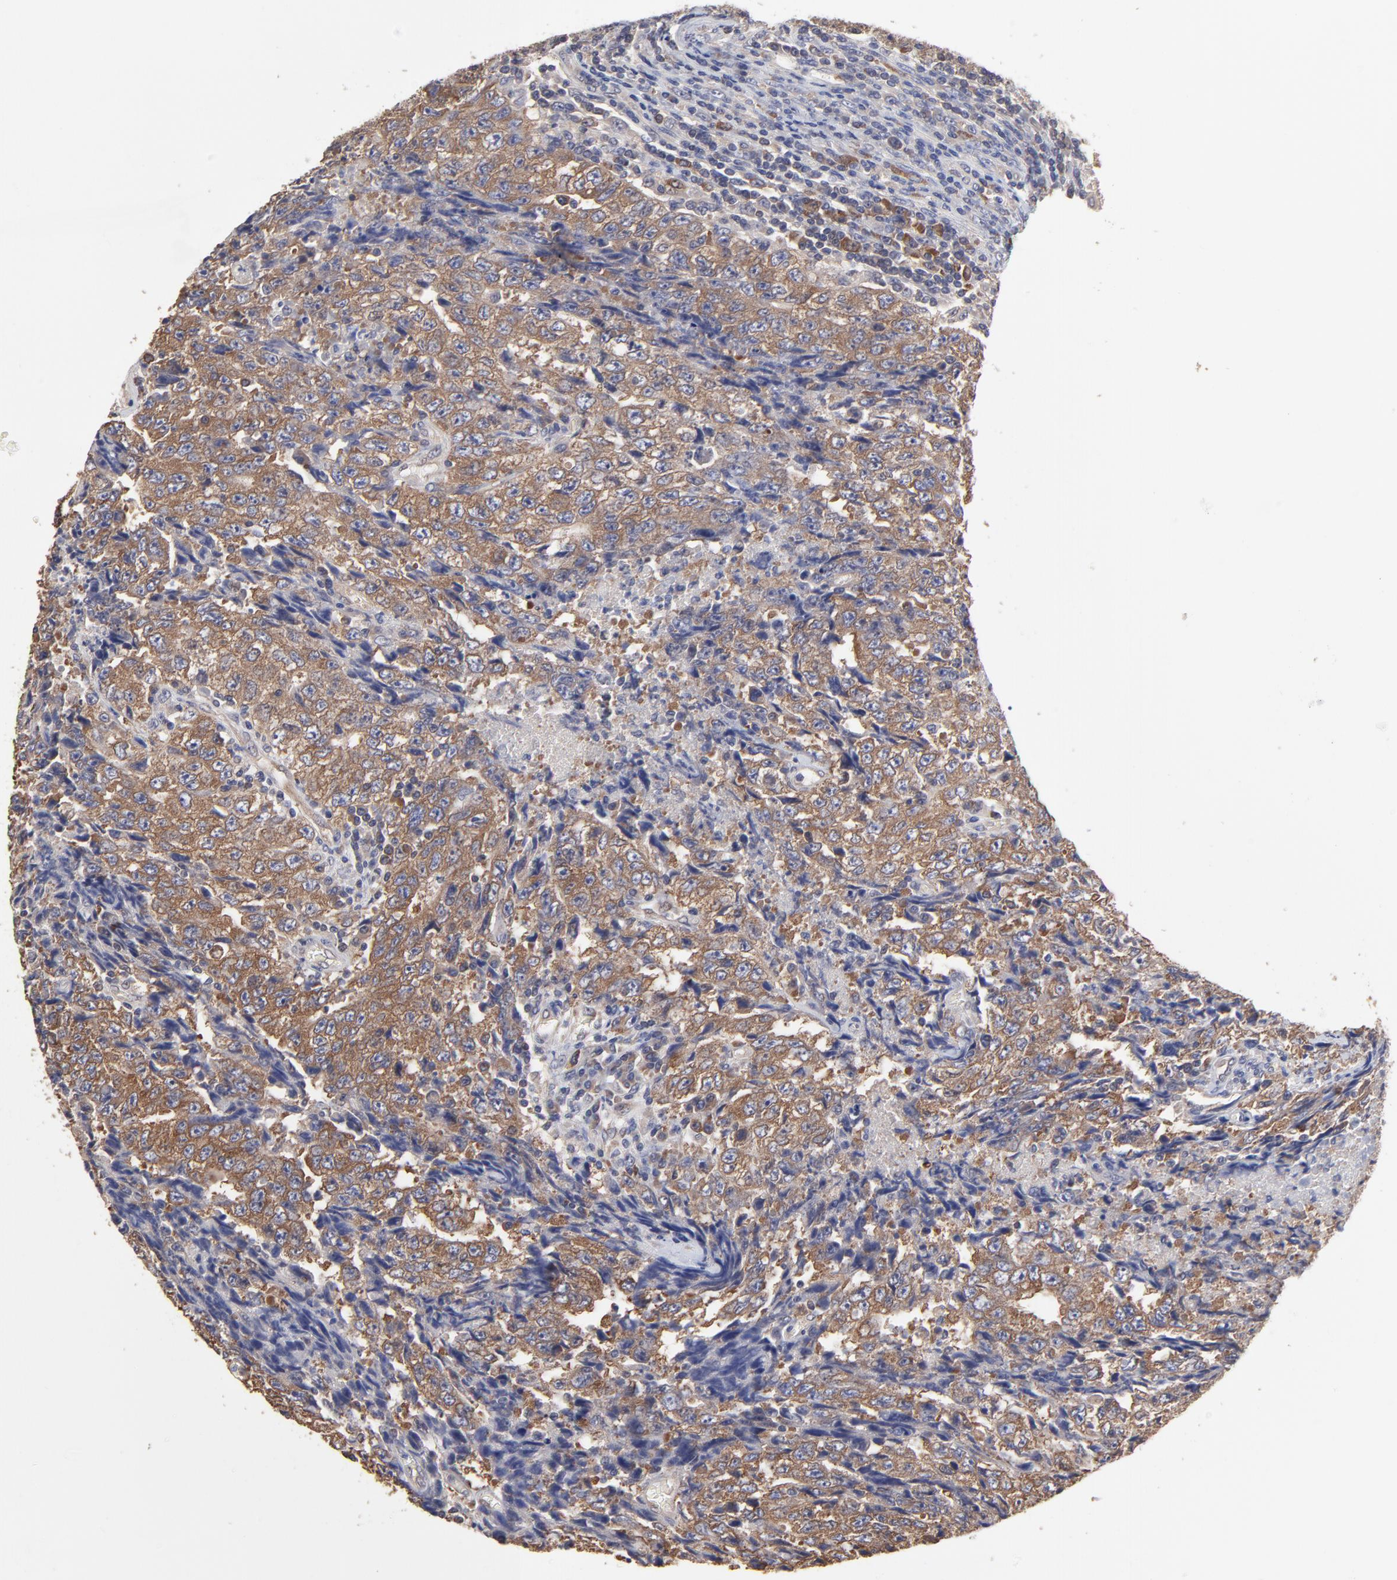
{"staining": {"intensity": "moderate", "quantity": ">75%", "location": "cytoplasmic/membranous"}, "tissue": "testis cancer", "cell_type": "Tumor cells", "image_type": "cancer", "snomed": [{"axis": "morphology", "description": "Necrosis, NOS"}, {"axis": "morphology", "description": "Carcinoma, Embryonal, NOS"}, {"axis": "topography", "description": "Testis"}], "caption": "A medium amount of moderate cytoplasmic/membranous staining is identified in about >75% of tumor cells in testis embryonal carcinoma tissue.", "gene": "CCT2", "patient": {"sex": "male", "age": 19}}